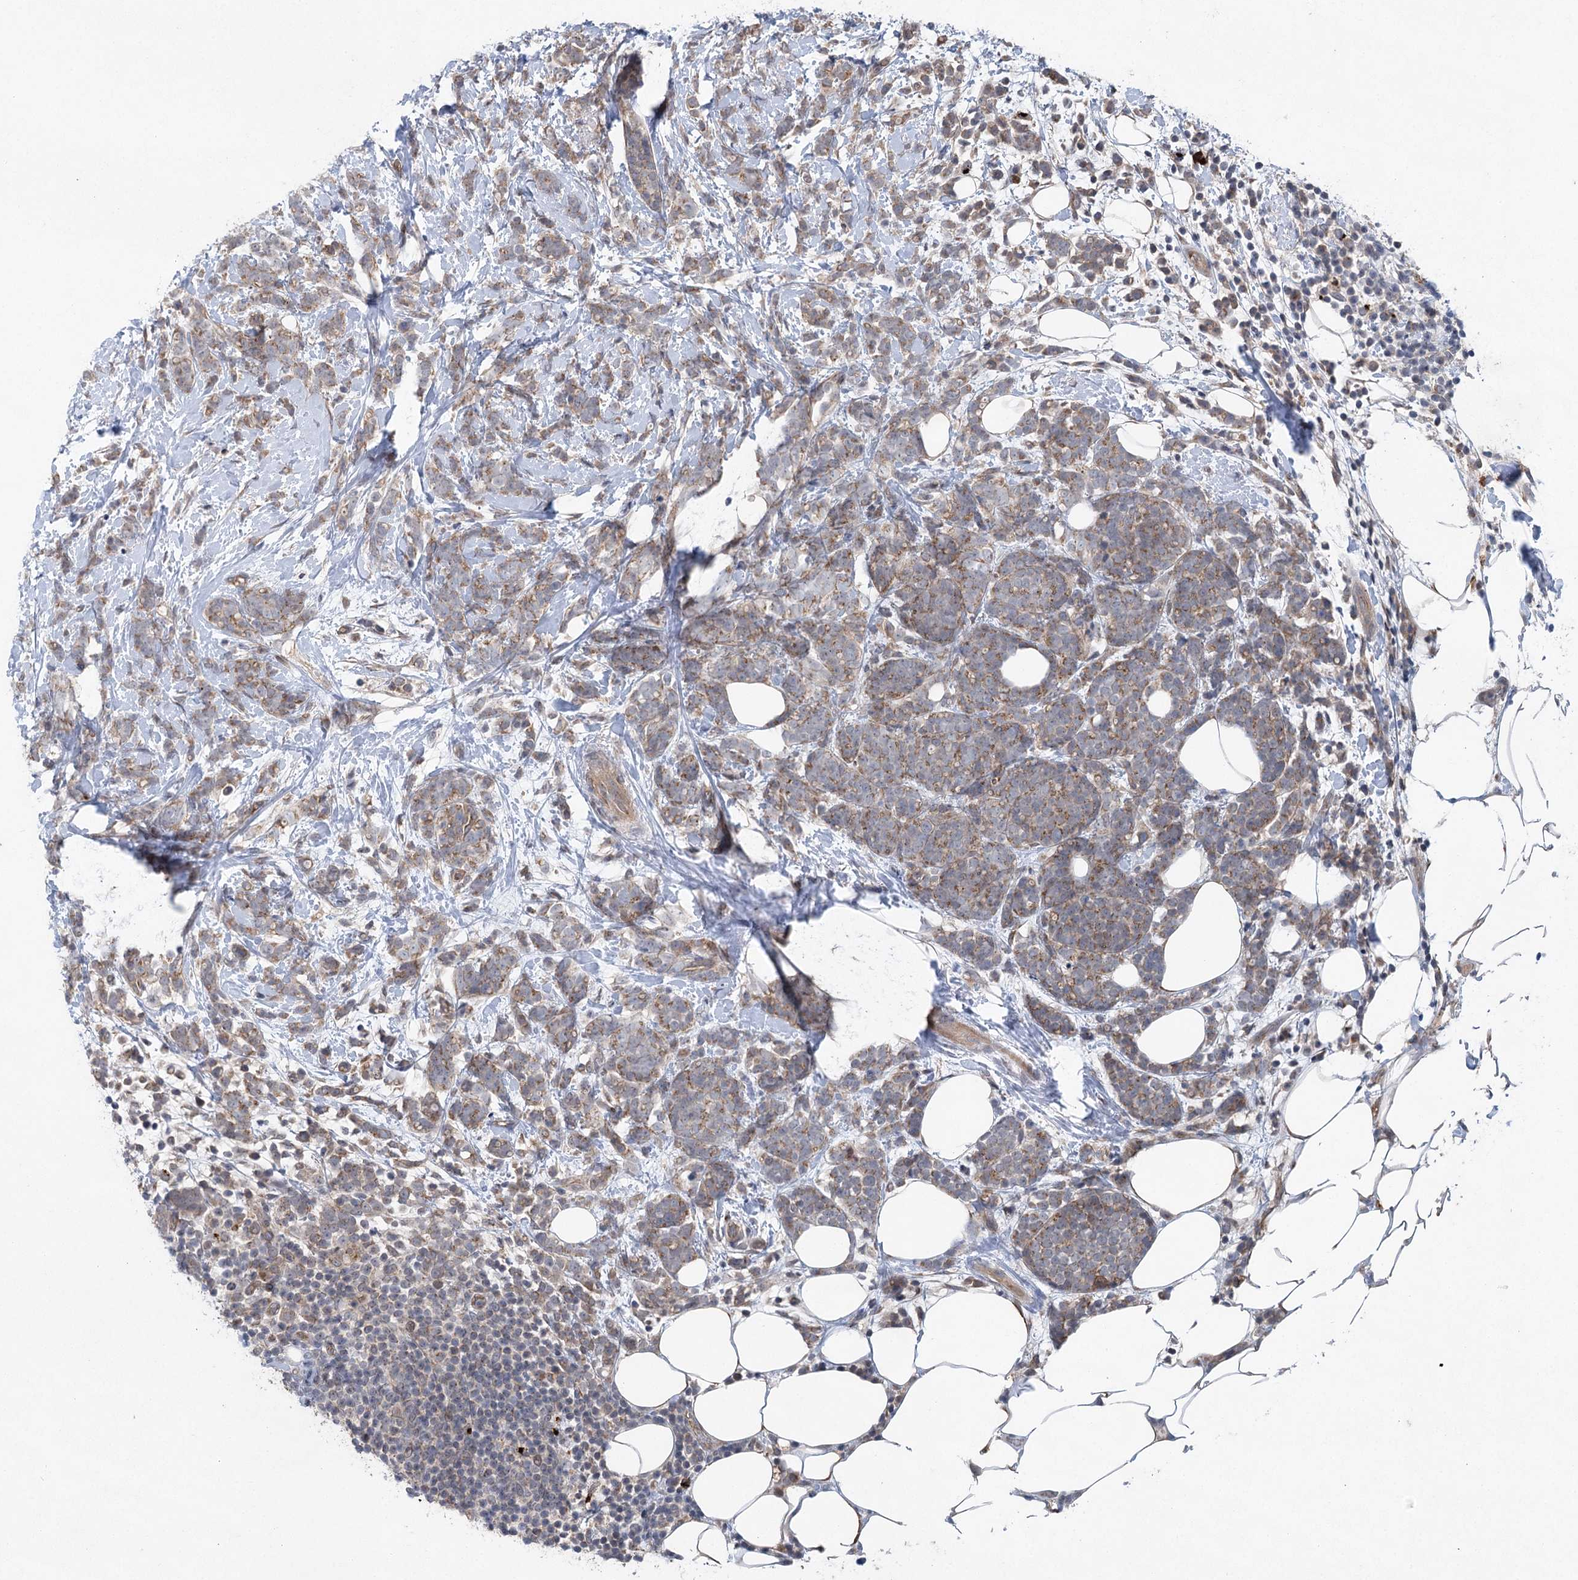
{"staining": {"intensity": "weak", "quantity": ">75%", "location": "cytoplasmic/membranous"}, "tissue": "breast cancer", "cell_type": "Tumor cells", "image_type": "cancer", "snomed": [{"axis": "morphology", "description": "Lobular carcinoma"}, {"axis": "topography", "description": "Breast"}], "caption": "Immunohistochemical staining of lobular carcinoma (breast) displays low levels of weak cytoplasmic/membranous protein positivity in approximately >75% of tumor cells.", "gene": "METTL24", "patient": {"sex": "female", "age": 58}}